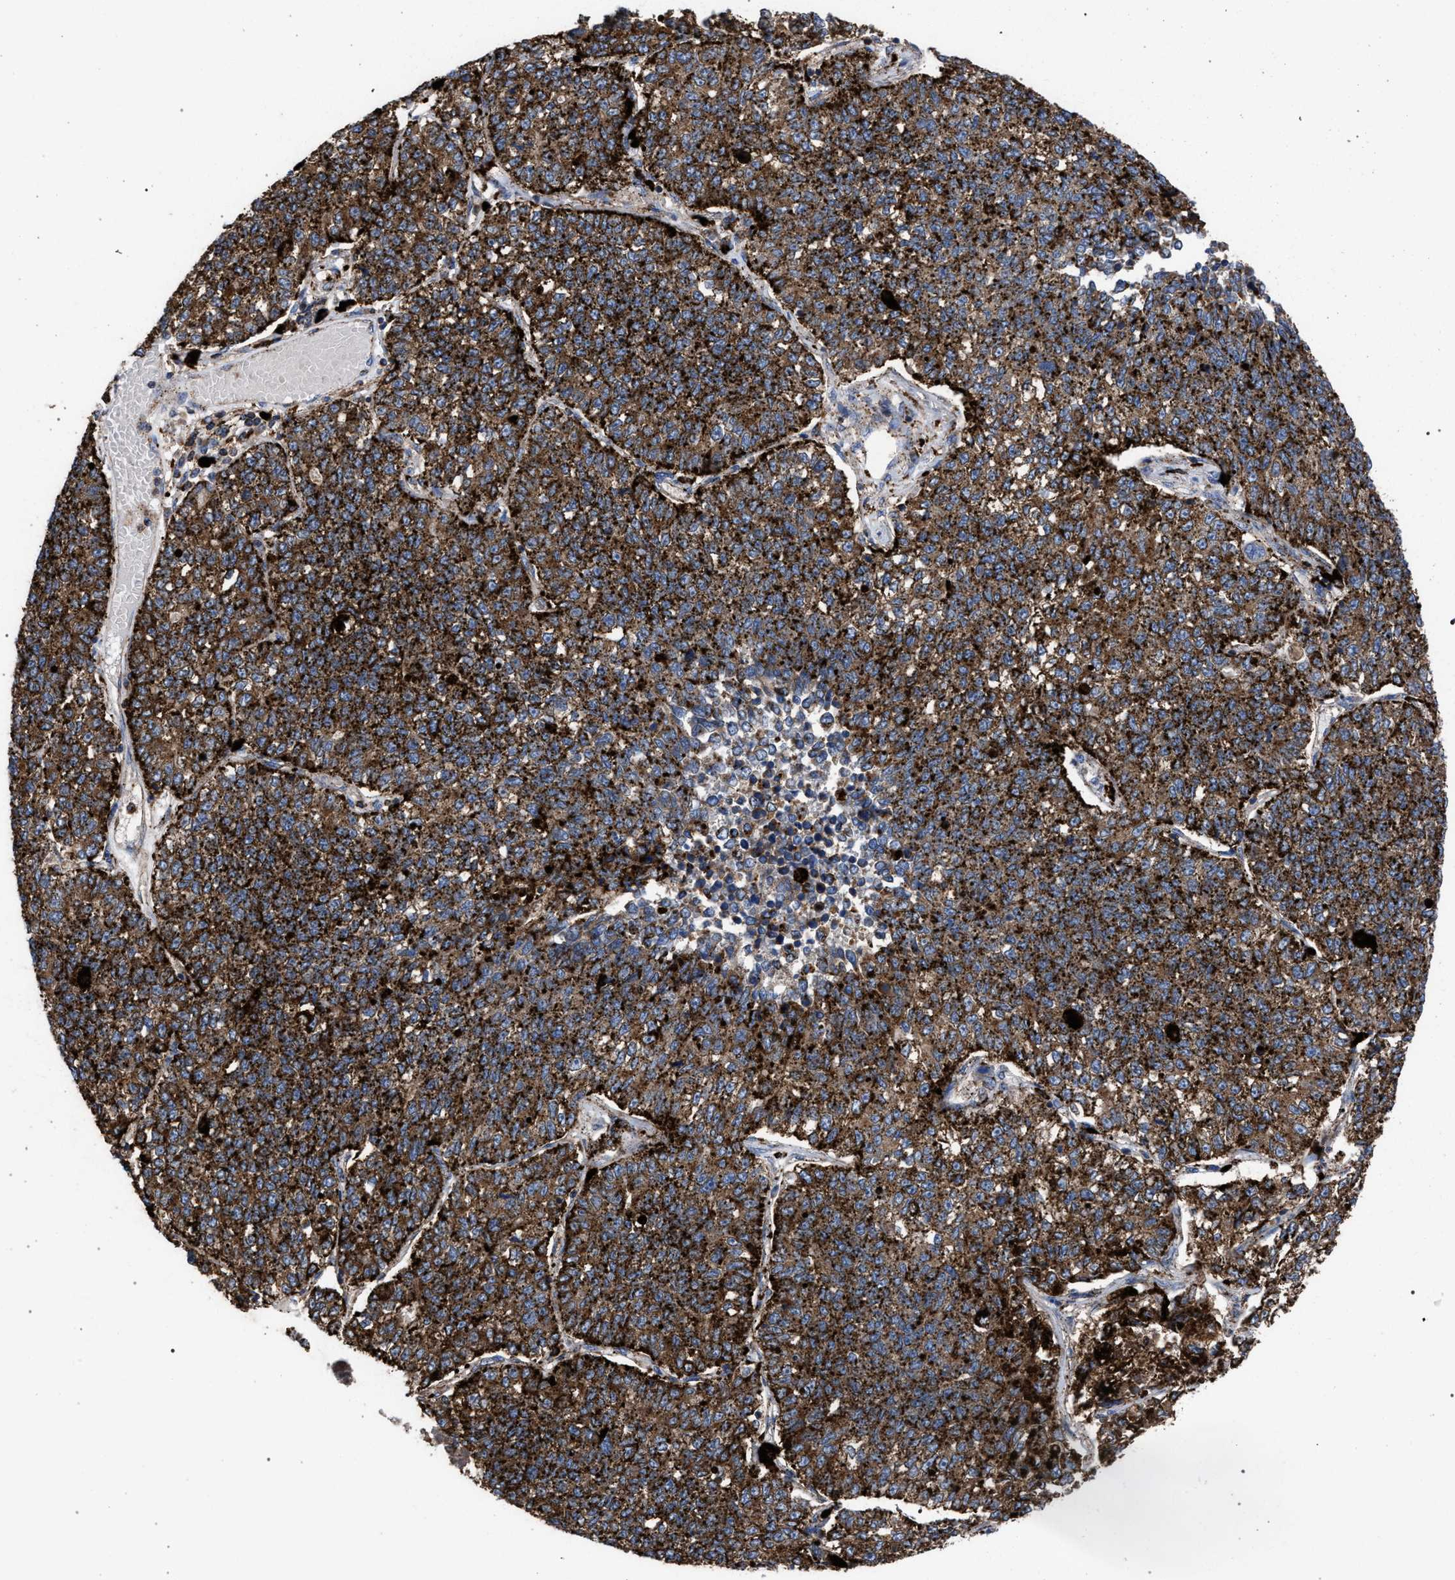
{"staining": {"intensity": "strong", "quantity": ">75%", "location": "cytoplasmic/membranous"}, "tissue": "lung cancer", "cell_type": "Tumor cells", "image_type": "cancer", "snomed": [{"axis": "morphology", "description": "Adenocarcinoma, NOS"}, {"axis": "topography", "description": "Lung"}], "caption": "This photomicrograph reveals immunohistochemistry staining of lung cancer (adenocarcinoma), with high strong cytoplasmic/membranous expression in approximately >75% of tumor cells.", "gene": "PPT1", "patient": {"sex": "male", "age": 49}}